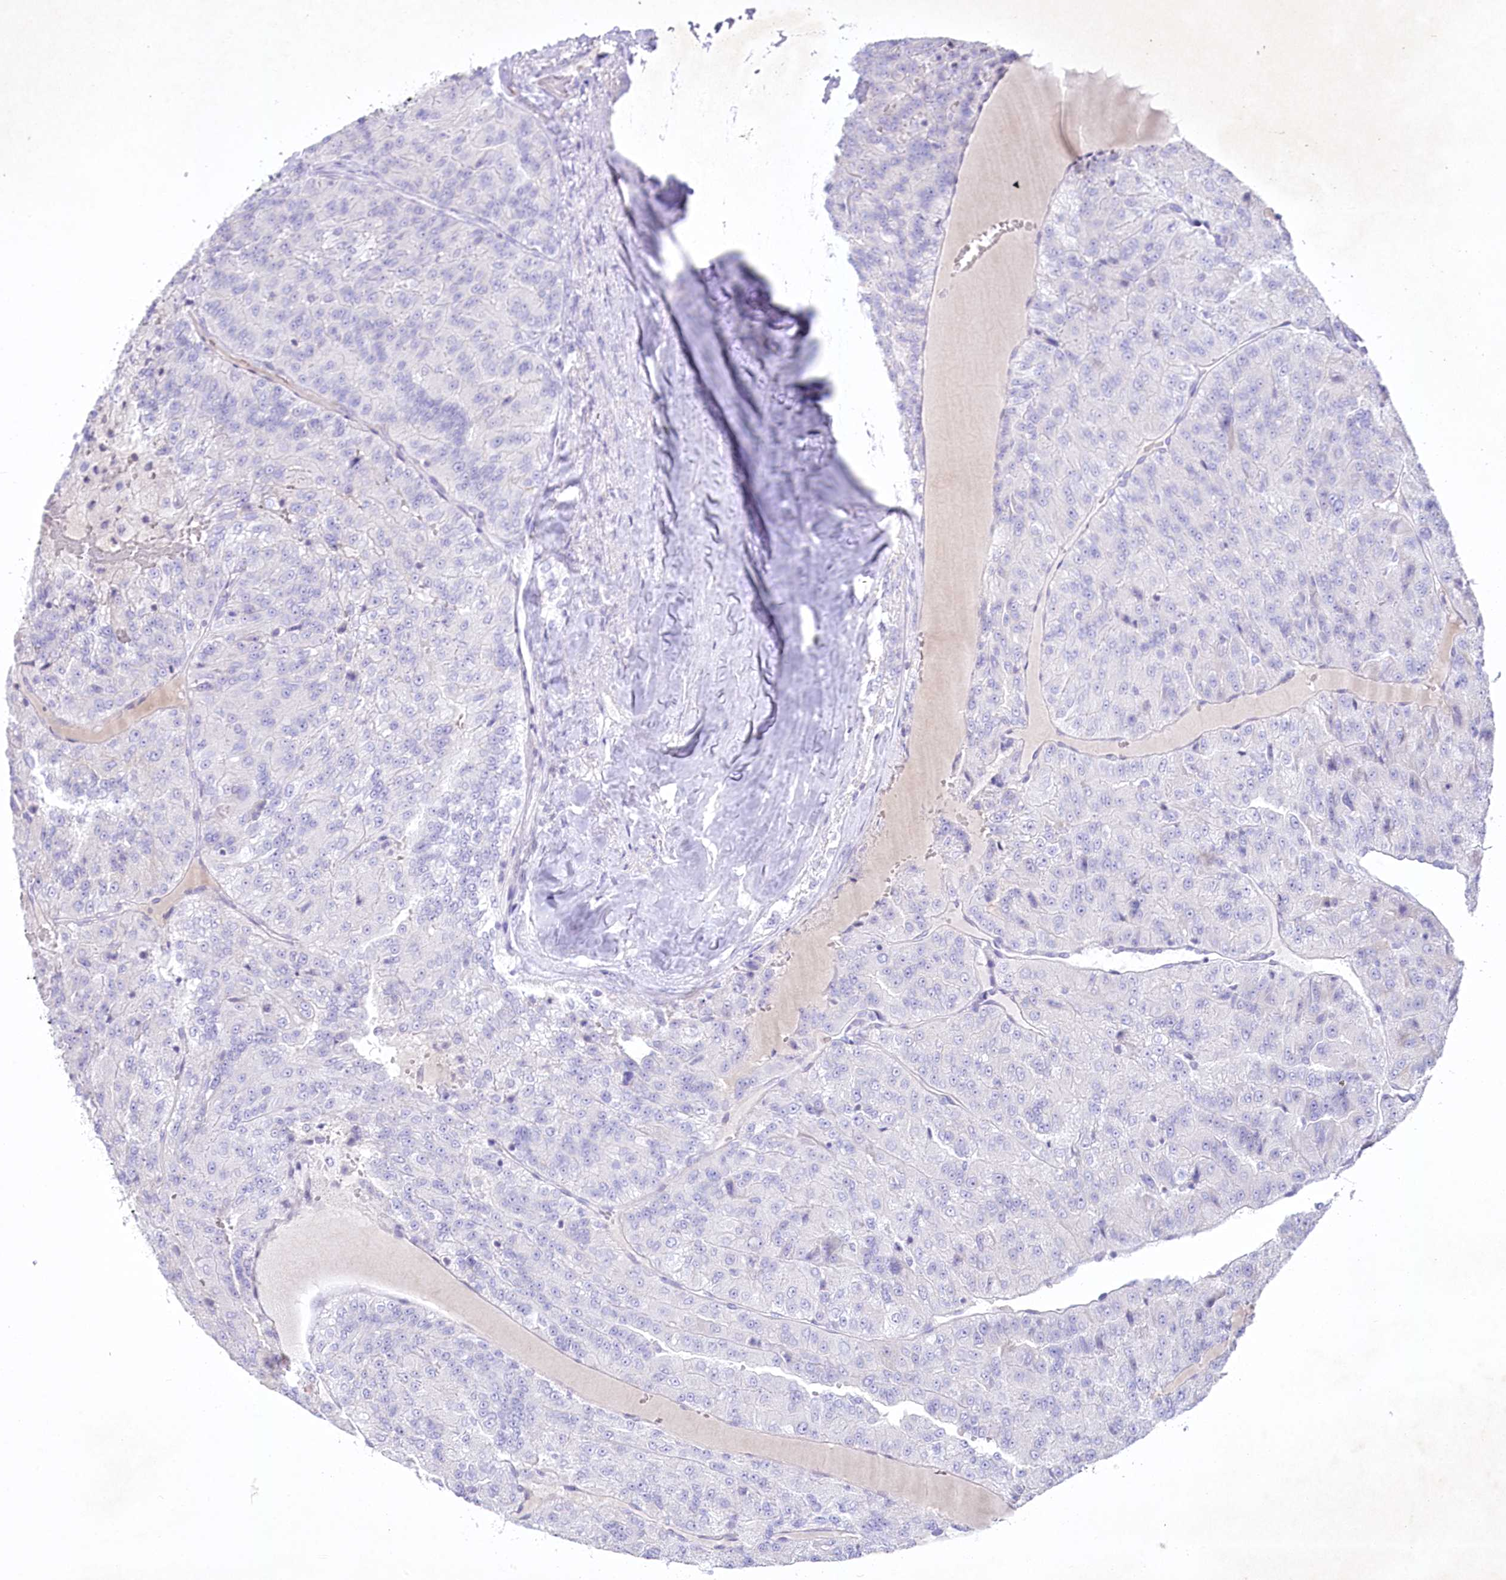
{"staining": {"intensity": "negative", "quantity": "none", "location": "none"}, "tissue": "renal cancer", "cell_type": "Tumor cells", "image_type": "cancer", "snomed": [{"axis": "morphology", "description": "Adenocarcinoma, NOS"}, {"axis": "topography", "description": "Kidney"}], "caption": "The histopathology image displays no significant expression in tumor cells of renal adenocarcinoma. (Stains: DAB IHC with hematoxylin counter stain, Microscopy: brightfield microscopy at high magnification).", "gene": "MYOZ1", "patient": {"sex": "female", "age": 63}}